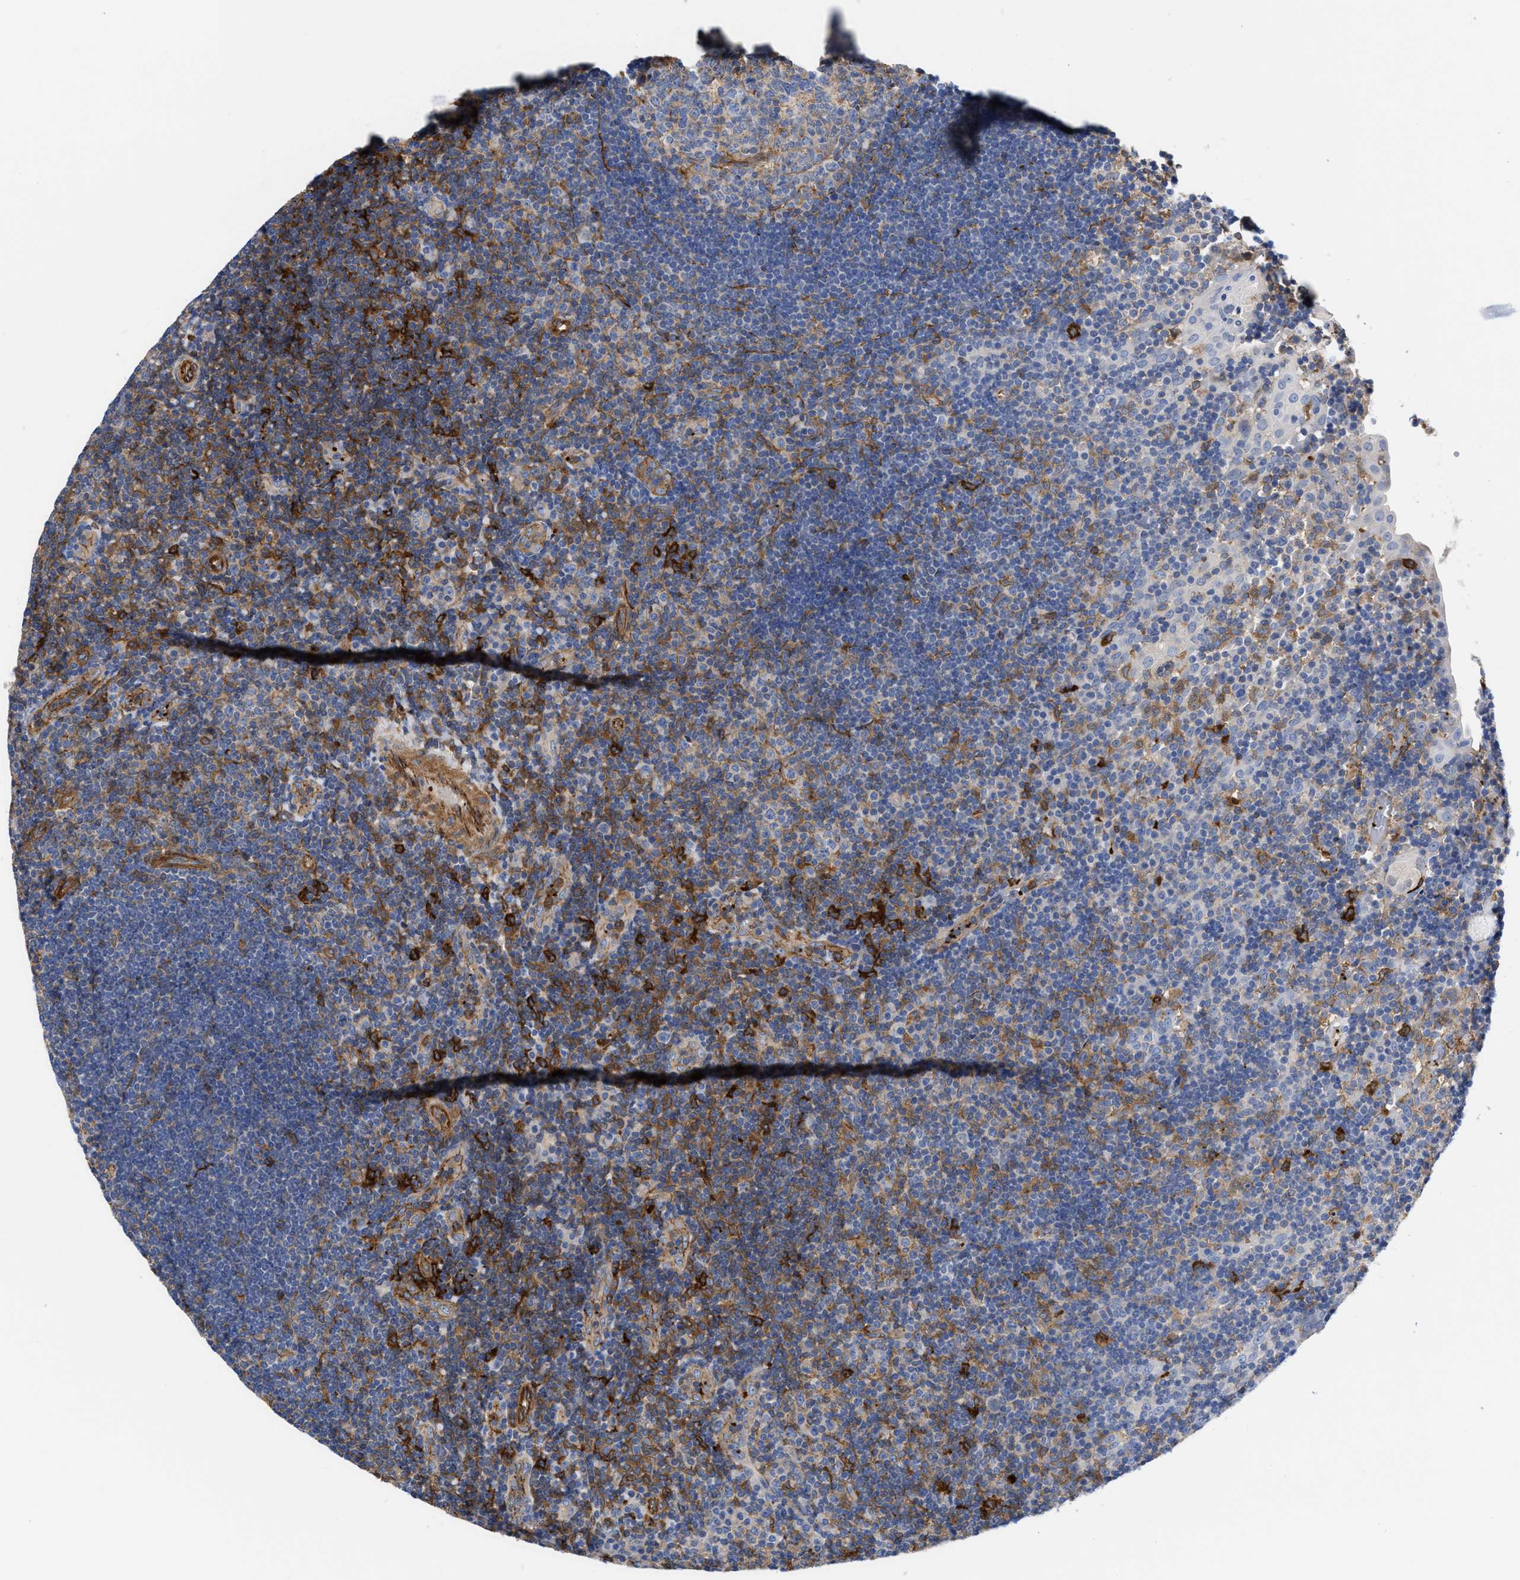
{"staining": {"intensity": "weak", "quantity": "<25%", "location": "cytoplasmic/membranous"}, "tissue": "tonsil", "cell_type": "Germinal center cells", "image_type": "normal", "snomed": [{"axis": "morphology", "description": "Normal tissue, NOS"}, {"axis": "topography", "description": "Tonsil"}], "caption": "Human tonsil stained for a protein using immunohistochemistry shows no positivity in germinal center cells.", "gene": "HS3ST5", "patient": {"sex": "female", "age": 40}}